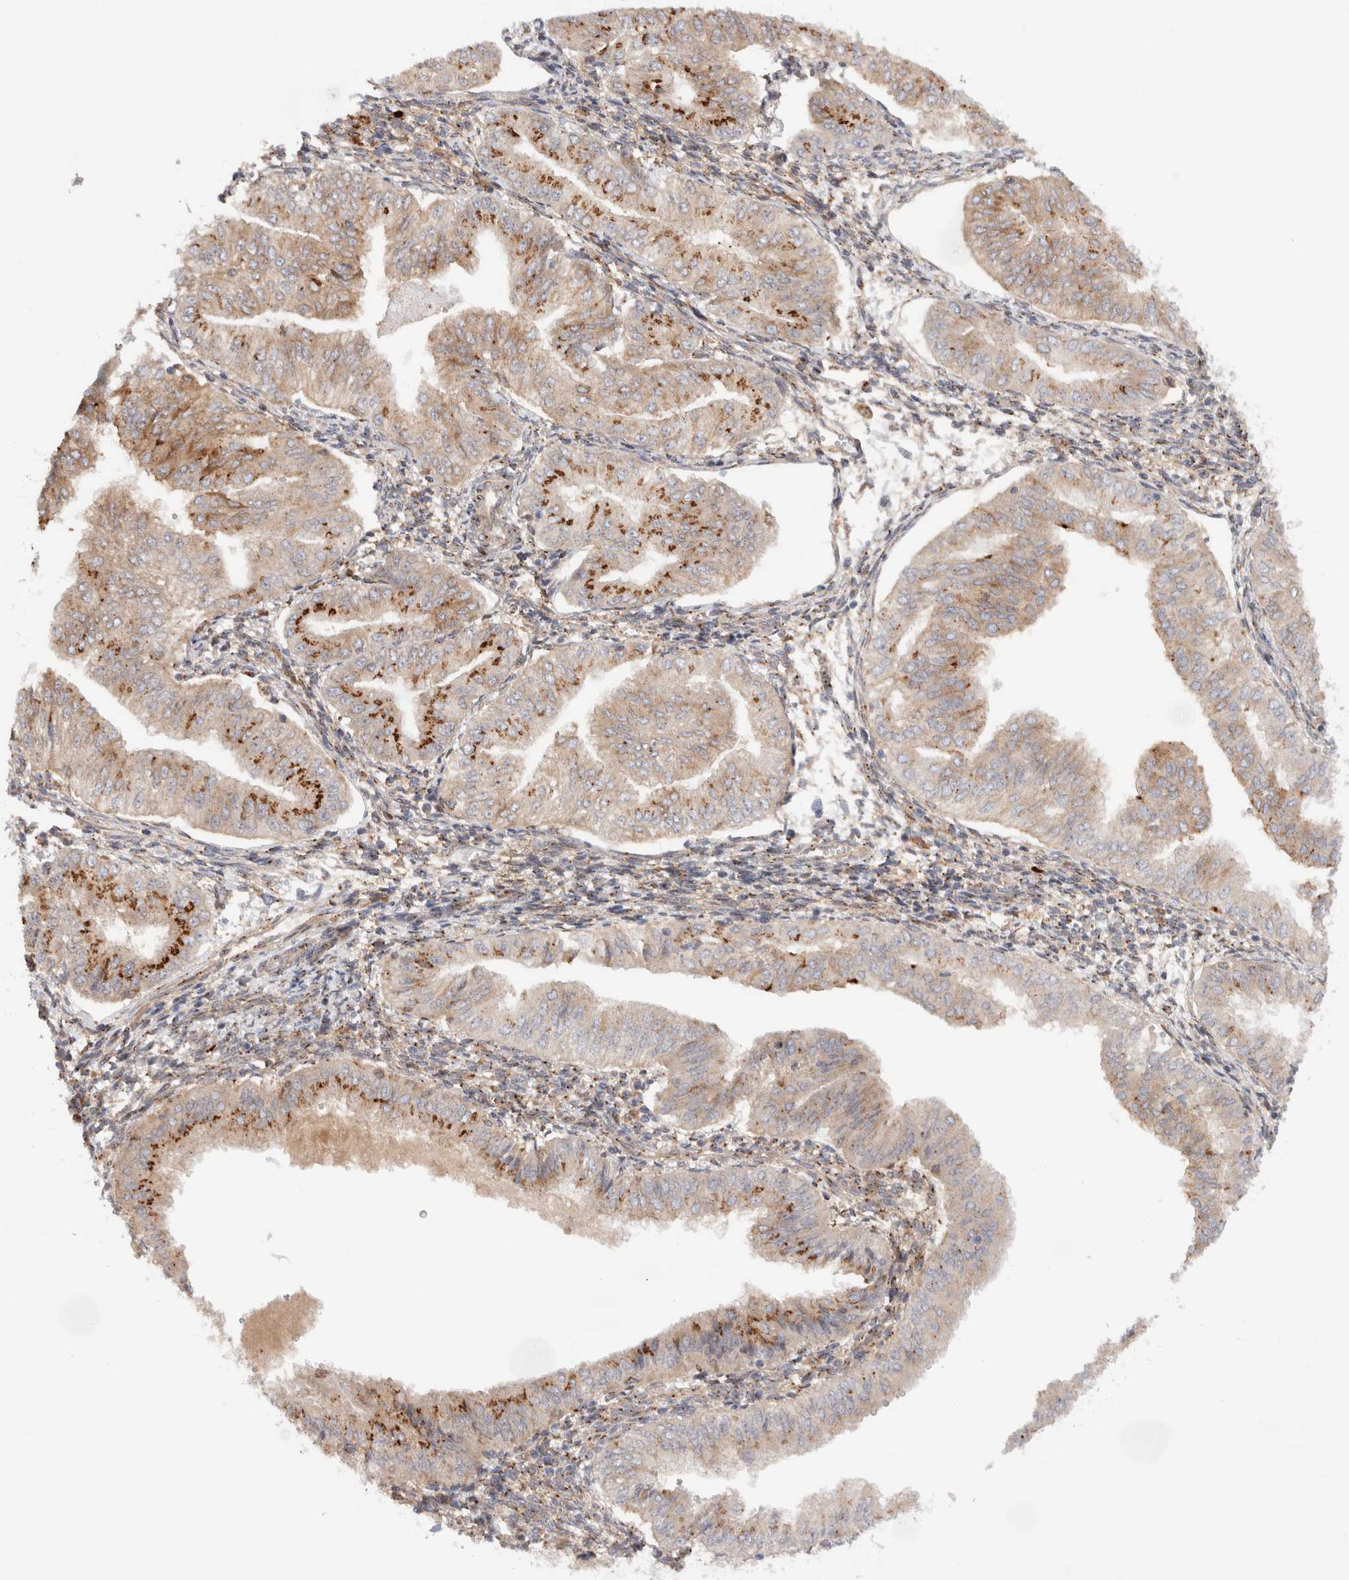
{"staining": {"intensity": "moderate", "quantity": ">75%", "location": "cytoplasmic/membranous"}, "tissue": "endometrial cancer", "cell_type": "Tumor cells", "image_type": "cancer", "snomed": [{"axis": "morphology", "description": "Normal tissue, NOS"}, {"axis": "morphology", "description": "Adenocarcinoma, NOS"}, {"axis": "topography", "description": "Endometrium"}], "caption": "Adenocarcinoma (endometrial) stained for a protein (brown) demonstrates moderate cytoplasmic/membranous positive positivity in about >75% of tumor cells.", "gene": "GCN1", "patient": {"sex": "female", "age": 53}}